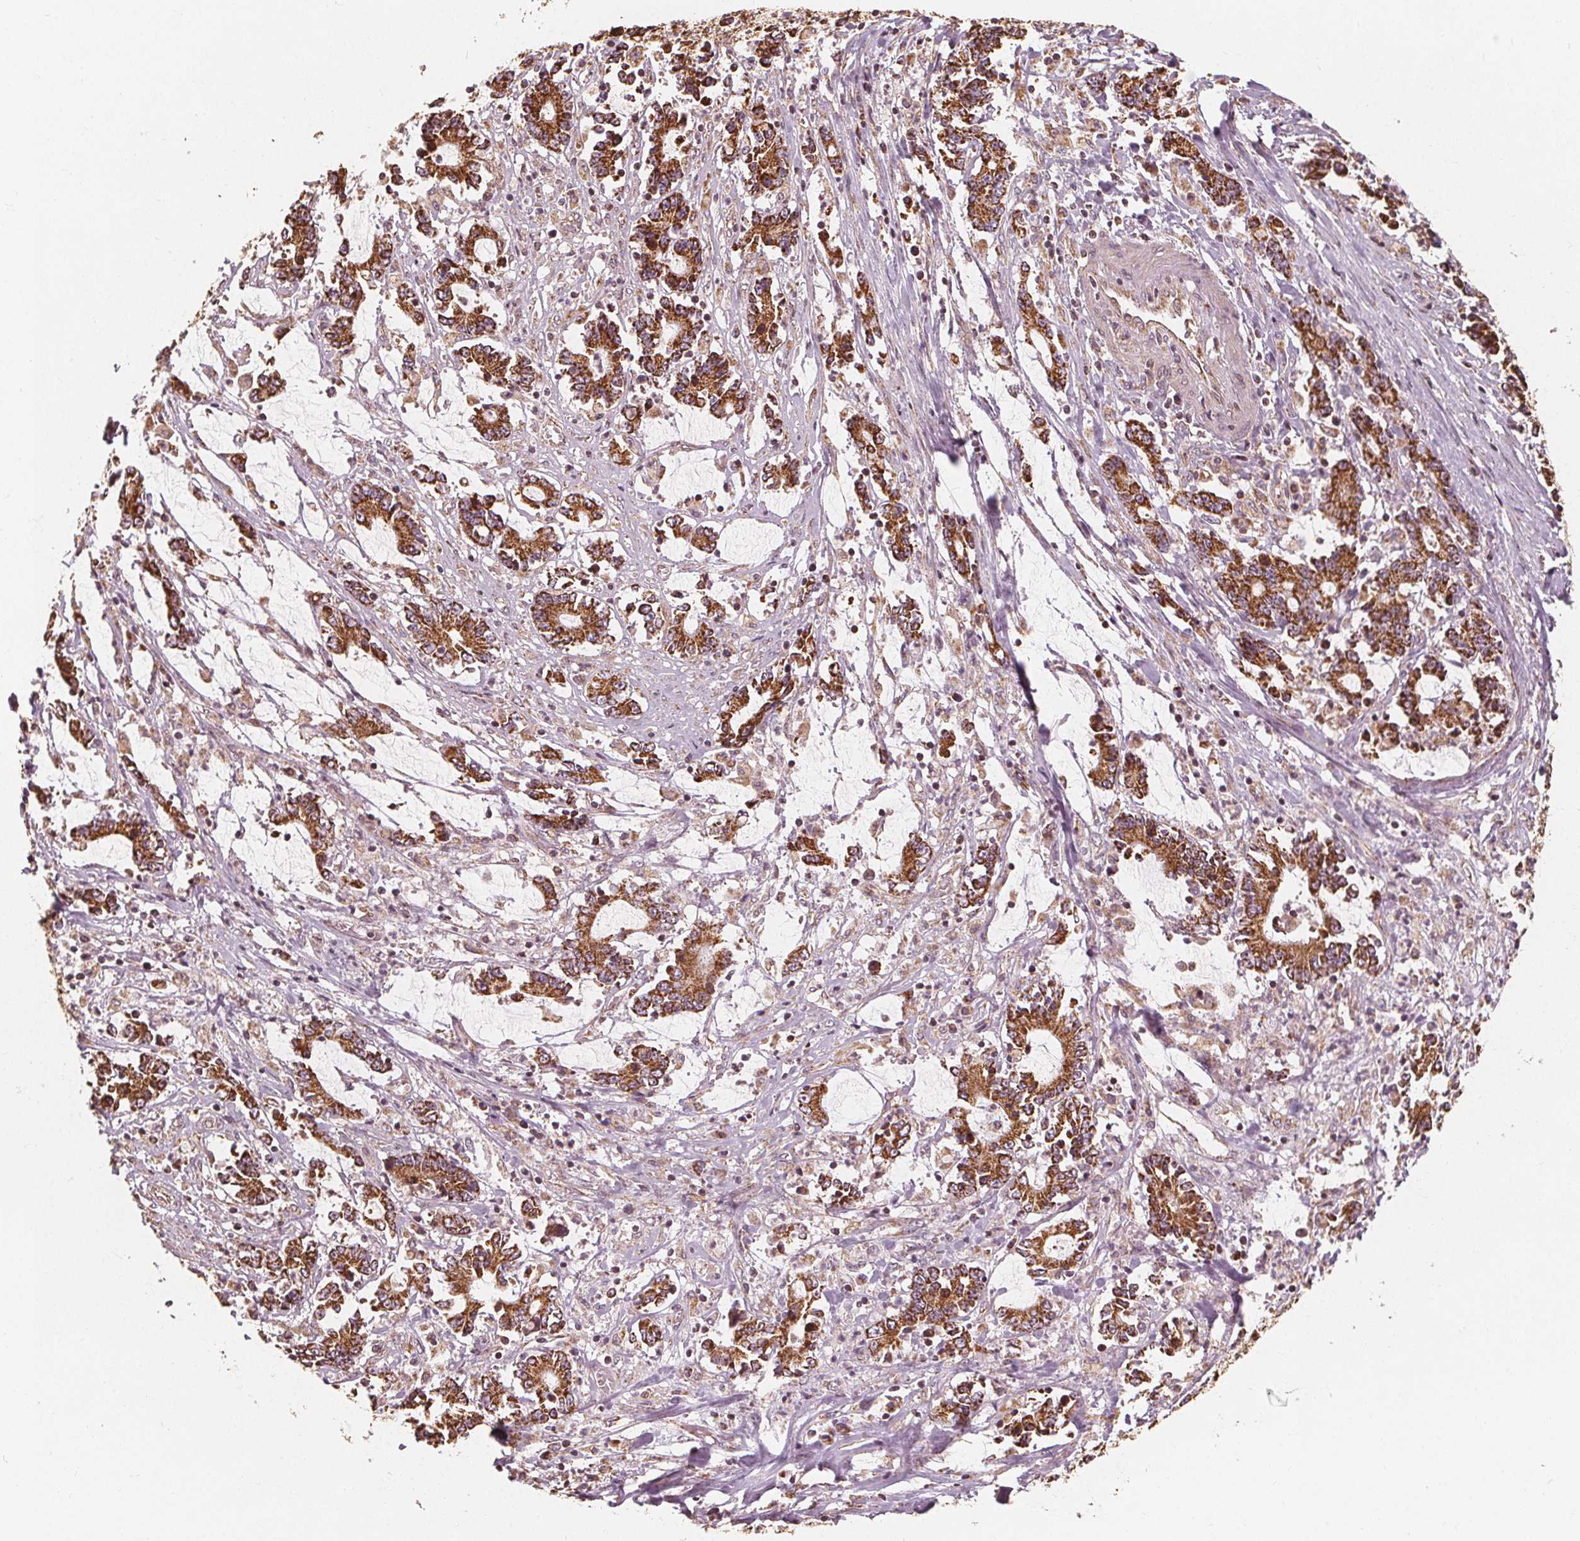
{"staining": {"intensity": "strong", "quantity": ">75%", "location": "cytoplasmic/membranous"}, "tissue": "stomach cancer", "cell_type": "Tumor cells", "image_type": "cancer", "snomed": [{"axis": "morphology", "description": "Adenocarcinoma, NOS"}, {"axis": "topography", "description": "Stomach, upper"}], "caption": "A histopathology image showing strong cytoplasmic/membranous positivity in about >75% of tumor cells in stomach cancer, as visualized by brown immunohistochemical staining.", "gene": "PEX26", "patient": {"sex": "male", "age": 68}}